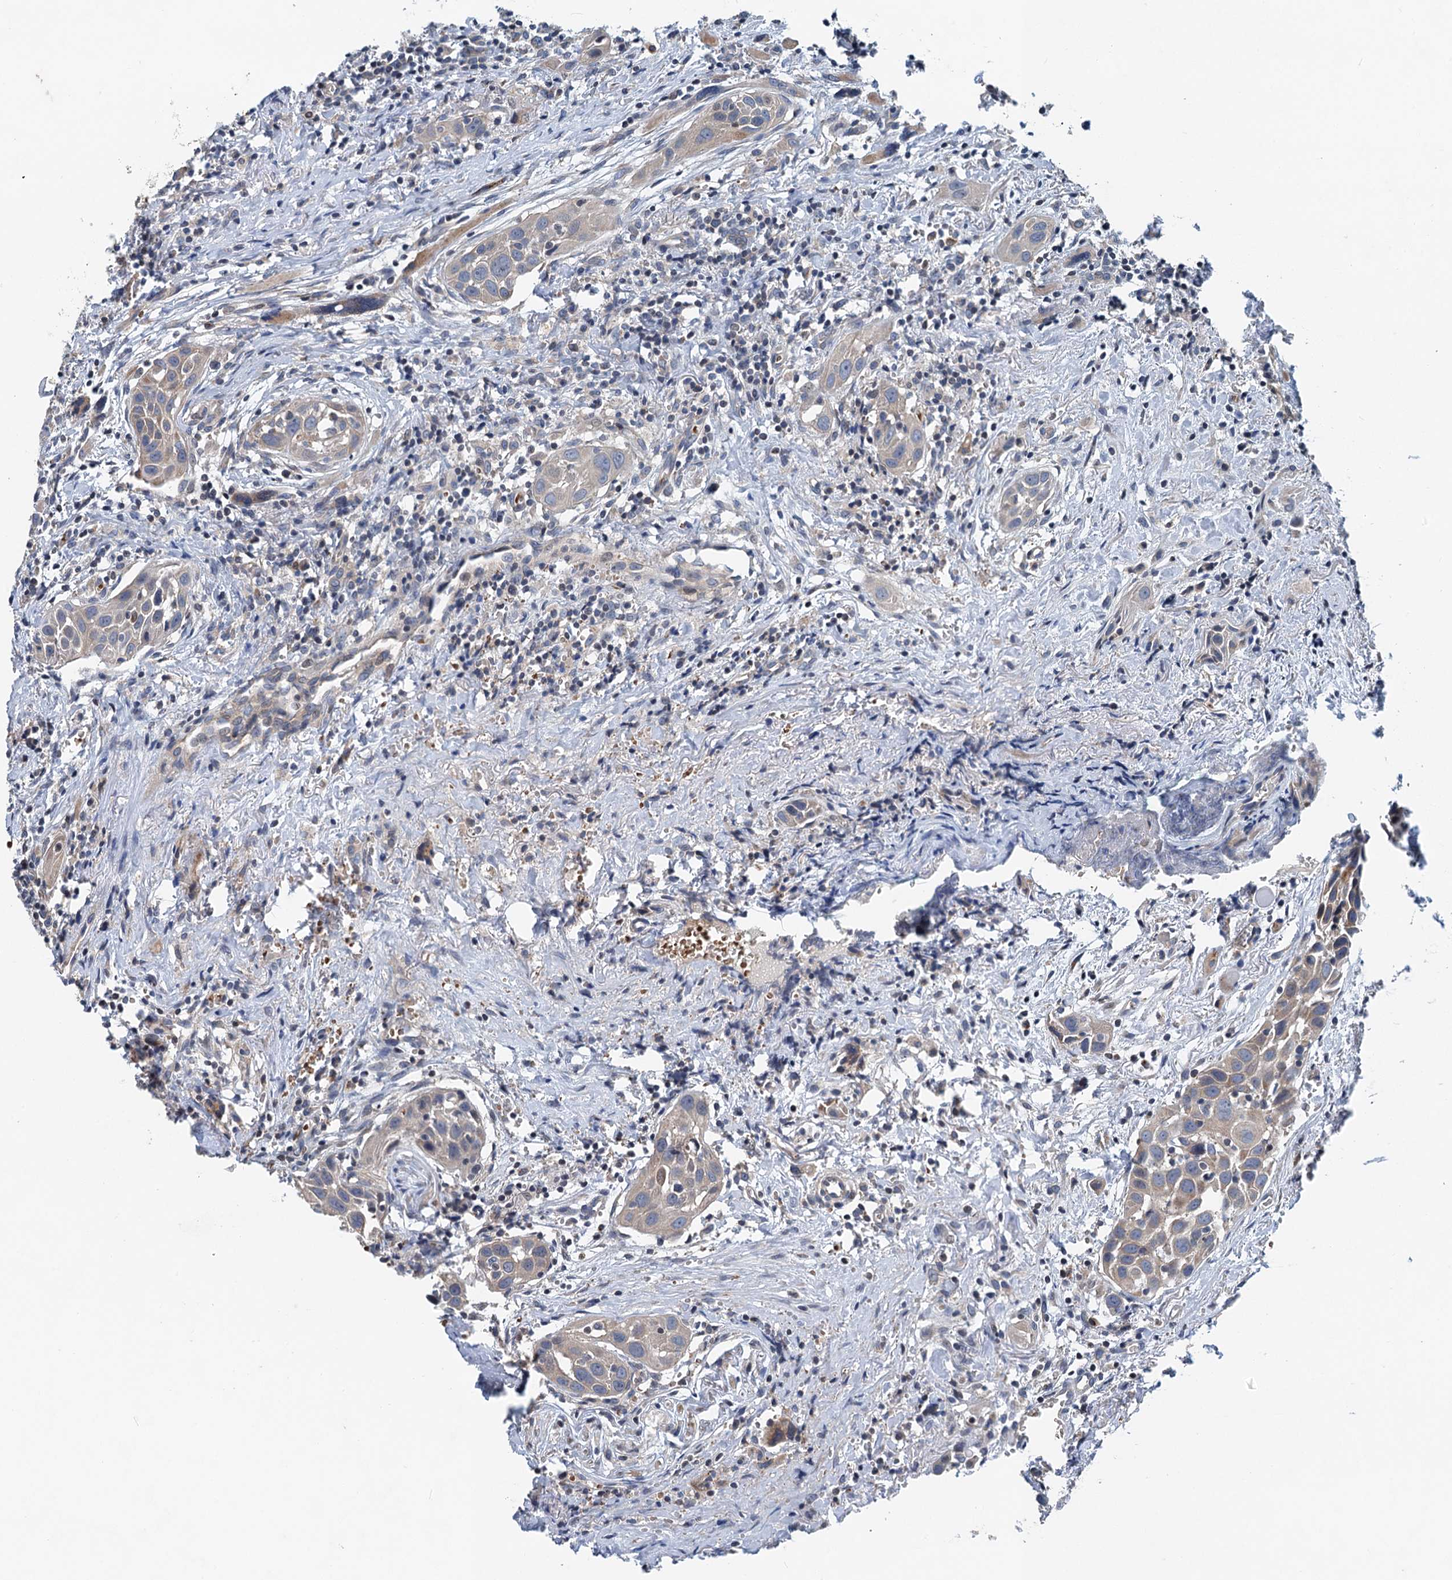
{"staining": {"intensity": "negative", "quantity": "none", "location": "none"}, "tissue": "head and neck cancer", "cell_type": "Tumor cells", "image_type": "cancer", "snomed": [{"axis": "morphology", "description": "Squamous cell carcinoma, NOS"}, {"axis": "topography", "description": "Oral tissue"}, {"axis": "topography", "description": "Head-Neck"}], "caption": "IHC photomicrograph of human squamous cell carcinoma (head and neck) stained for a protein (brown), which exhibits no expression in tumor cells.", "gene": "NBEA", "patient": {"sex": "female", "age": 50}}